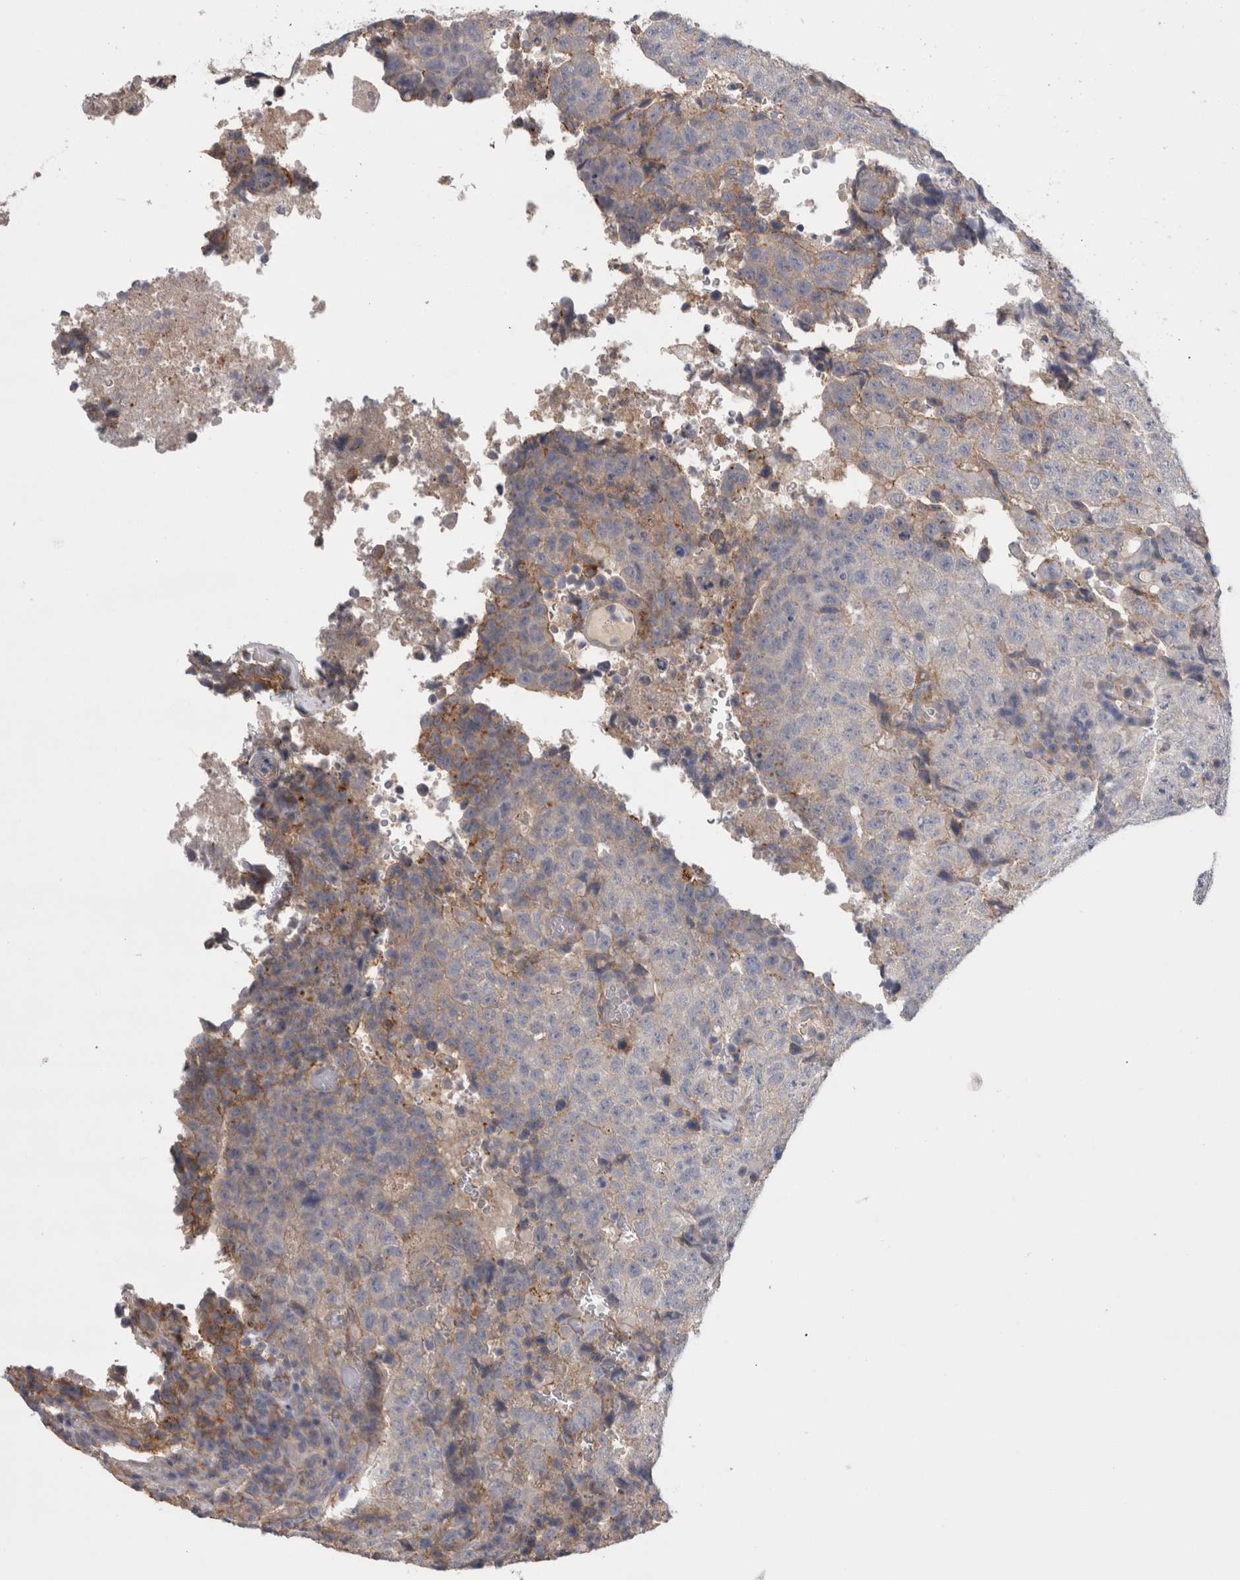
{"staining": {"intensity": "moderate", "quantity": "<25%", "location": "cytoplasmic/membranous"}, "tissue": "testis cancer", "cell_type": "Tumor cells", "image_type": "cancer", "snomed": [{"axis": "morphology", "description": "Necrosis, NOS"}, {"axis": "morphology", "description": "Carcinoma, Embryonal, NOS"}, {"axis": "topography", "description": "Testis"}], "caption": "IHC micrograph of testis cancer (embryonal carcinoma) stained for a protein (brown), which displays low levels of moderate cytoplasmic/membranous staining in about <25% of tumor cells.", "gene": "NECTIN2", "patient": {"sex": "male", "age": 19}}